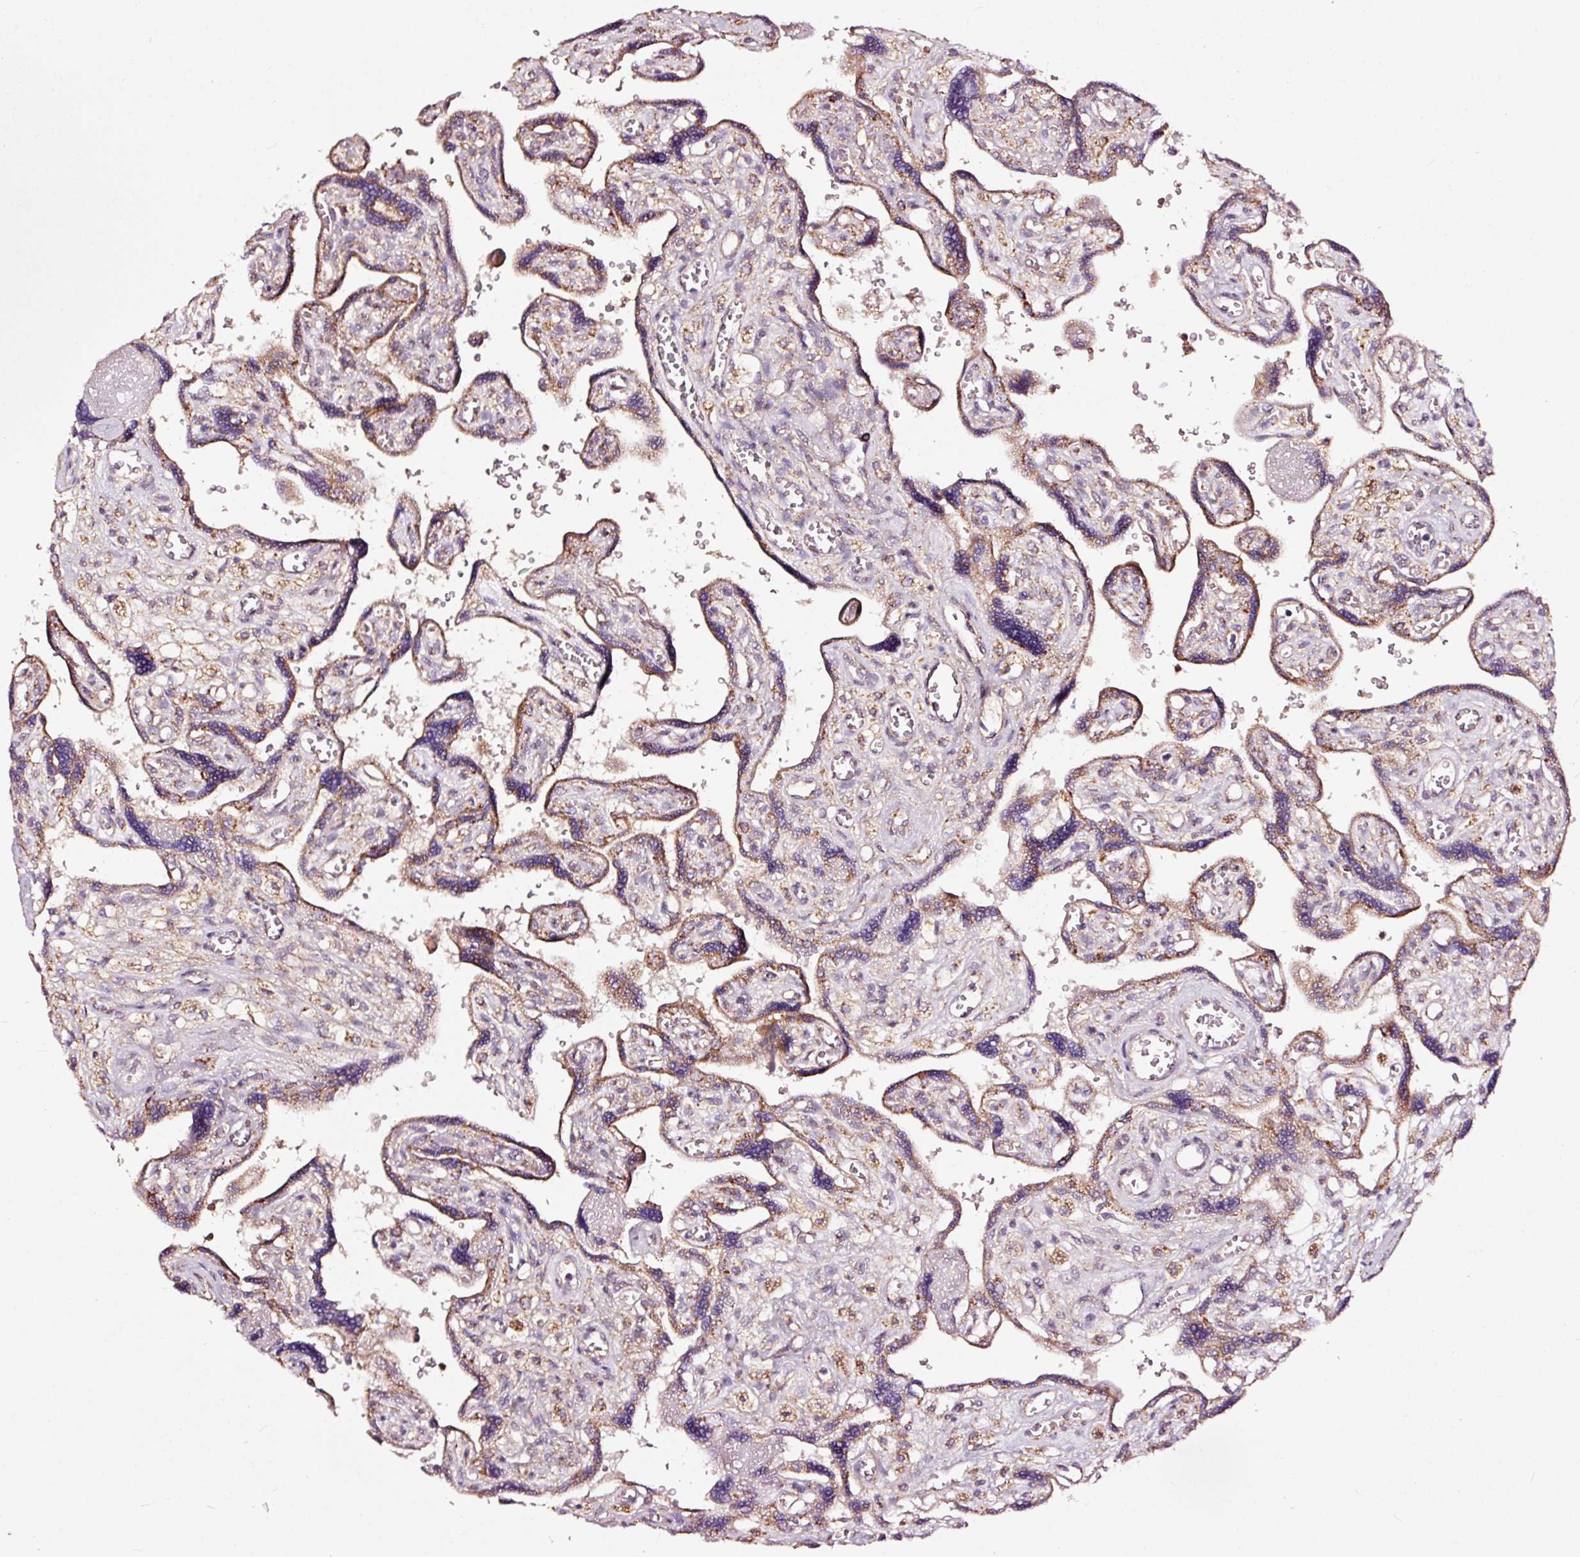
{"staining": {"intensity": "moderate", "quantity": "25%-75%", "location": "cytoplasmic/membranous"}, "tissue": "placenta", "cell_type": "Trophoblastic cells", "image_type": "normal", "snomed": [{"axis": "morphology", "description": "Normal tissue, NOS"}, {"axis": "topography", "description": "Placenta"}], "caption": "High-magnification brightfield microscopy of normal placenta stained with DAB (3,3'-diaminobenzidine) (brown) and counterstained with hematoxylin (blue). trophoblastic cells exhibit moderate cytoplasmic/membranous positivity is present in approximately25%-75% of cells.", "gene": "TPM1", "patient": {"sex": "female", "age": 39}}